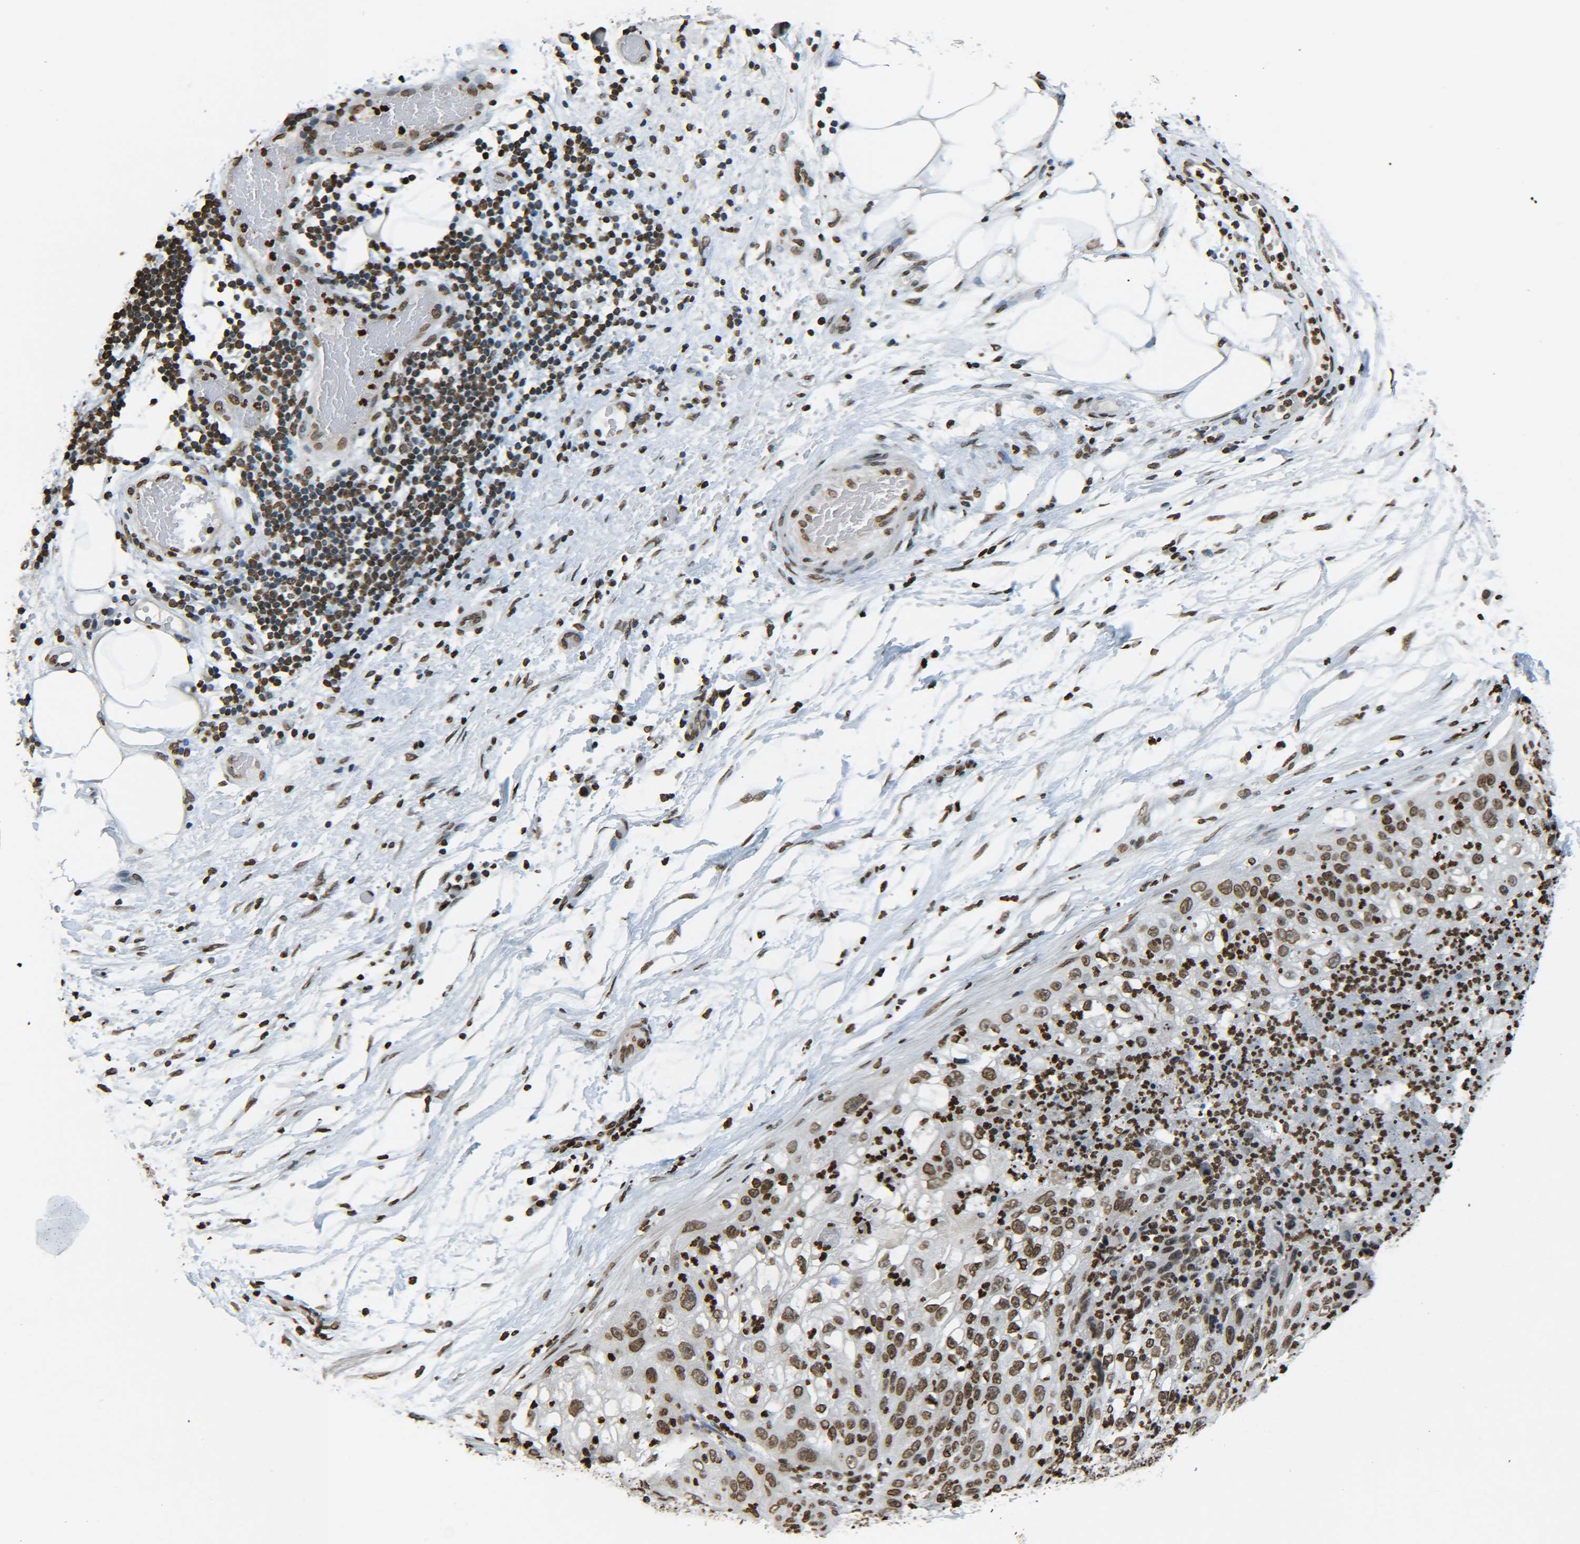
{"staining": {"intensity": "moderate", "quantity": ">75%", "location": "nuclear"}, "tissue": "lung cancer", "cell_type": "Tumor cells", "image_type": "cancer", "snomed": [{"axis": "morphology", "description": "Inflammation, NOS"}, {"axis": "morphology", "description": "Squamous cell carcinoma, NOS"}, {"axis": "topography", "description": "Lymph node"}, {"axis": "topography", "description": "Soft tissue"}, {"axis": "topography", "description": "Lung"}], "caption": "DAB immunohistochemical staining of human lung squamous cell carcinoma reveals moderate nuclear protein staining in about >75% of tumor cells.", "gene": "H4C16", "patient": {"sex": "male", "age": 66}}